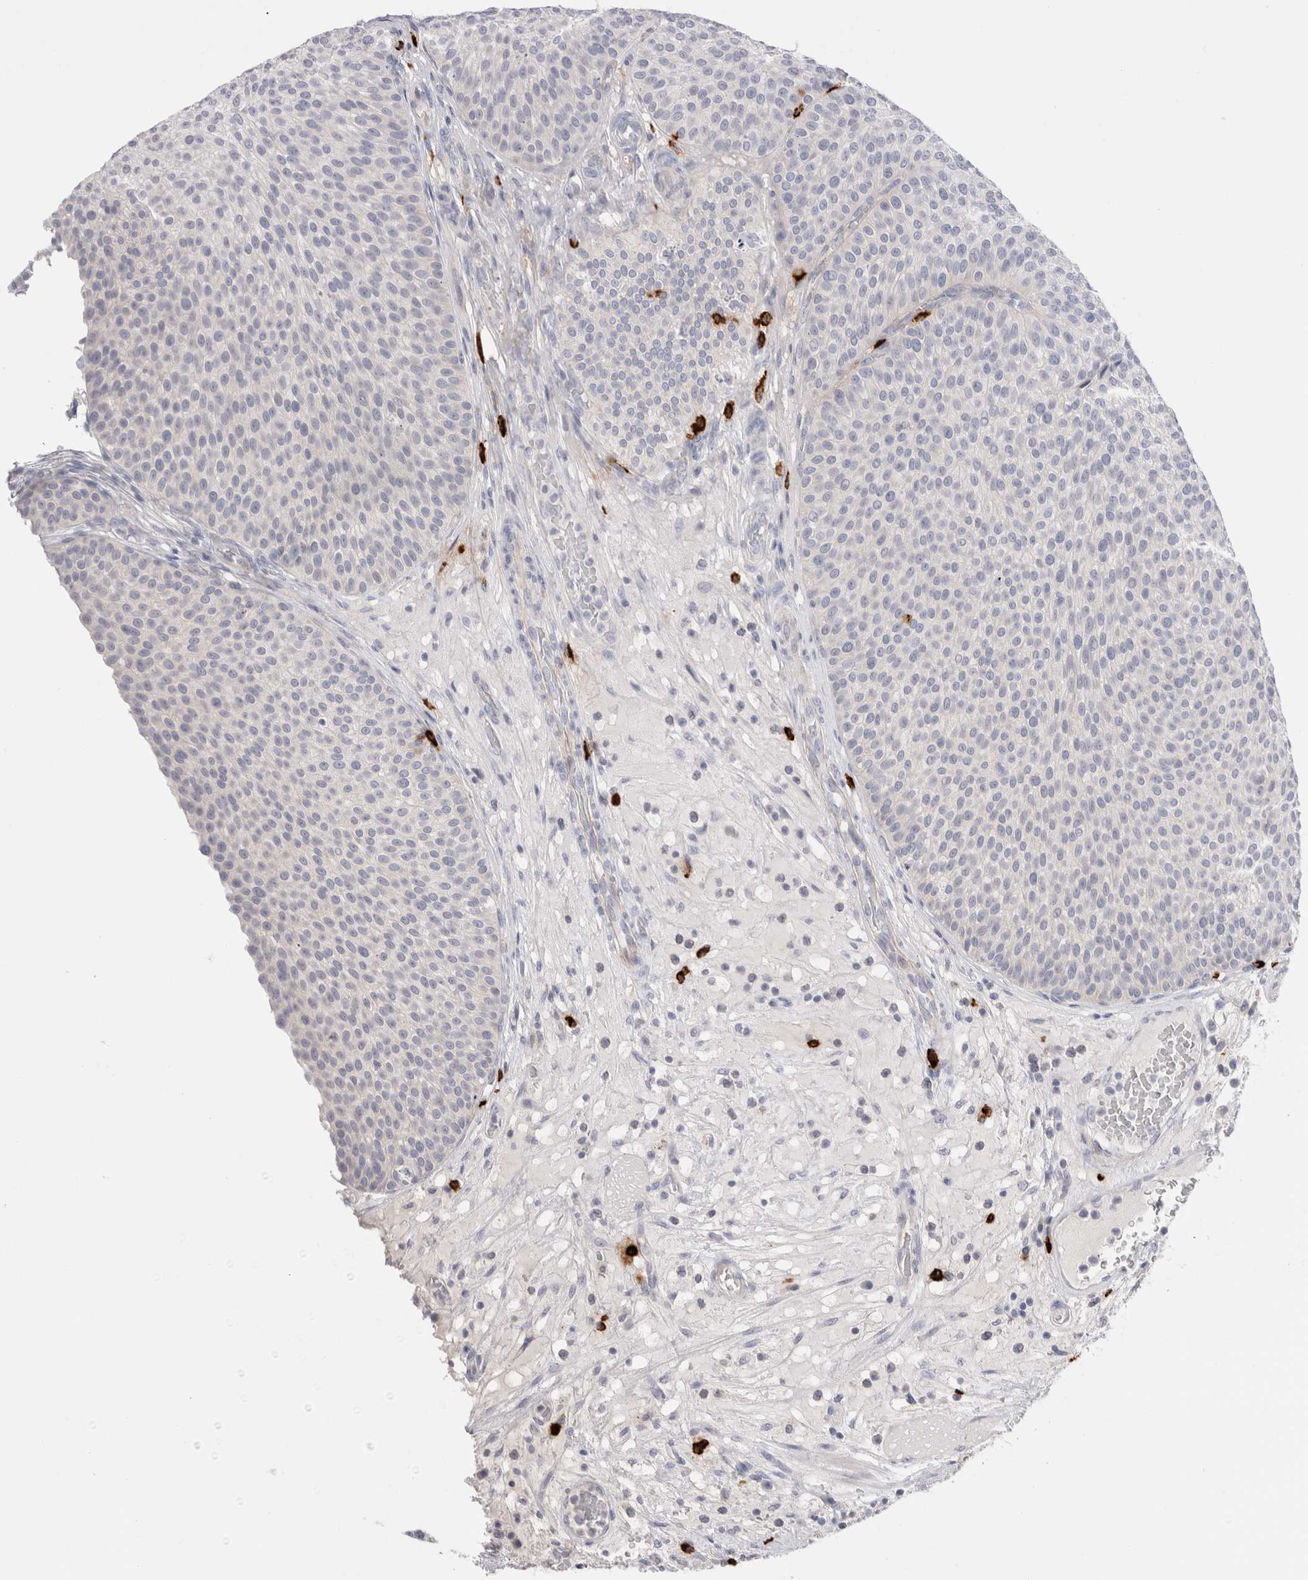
{"staining": {"intensity": "negative", "quantity": "none", "location": "none"}, "tissue": "urothelial cancer", "cell_type": "Tumor cells", "image_type": "cancer", "snomed": [{"axis": "morphology", "description": "Normal tissue, NOS"}, {"axis": "morphology", "description": "Urothelial carcinoma, Low grade"}, {"axis": "topography", "description": "Smooth muscle"}, {"axis": "topography", "description": "Urinary bladder"}], "caption": "This is a histopathology image of IHC staining of low-grade urothelial carcinoma, which shows no staining in tumor cells.", "gene": "SPINK2", "patient": {"sex": "male", "age": 60}}